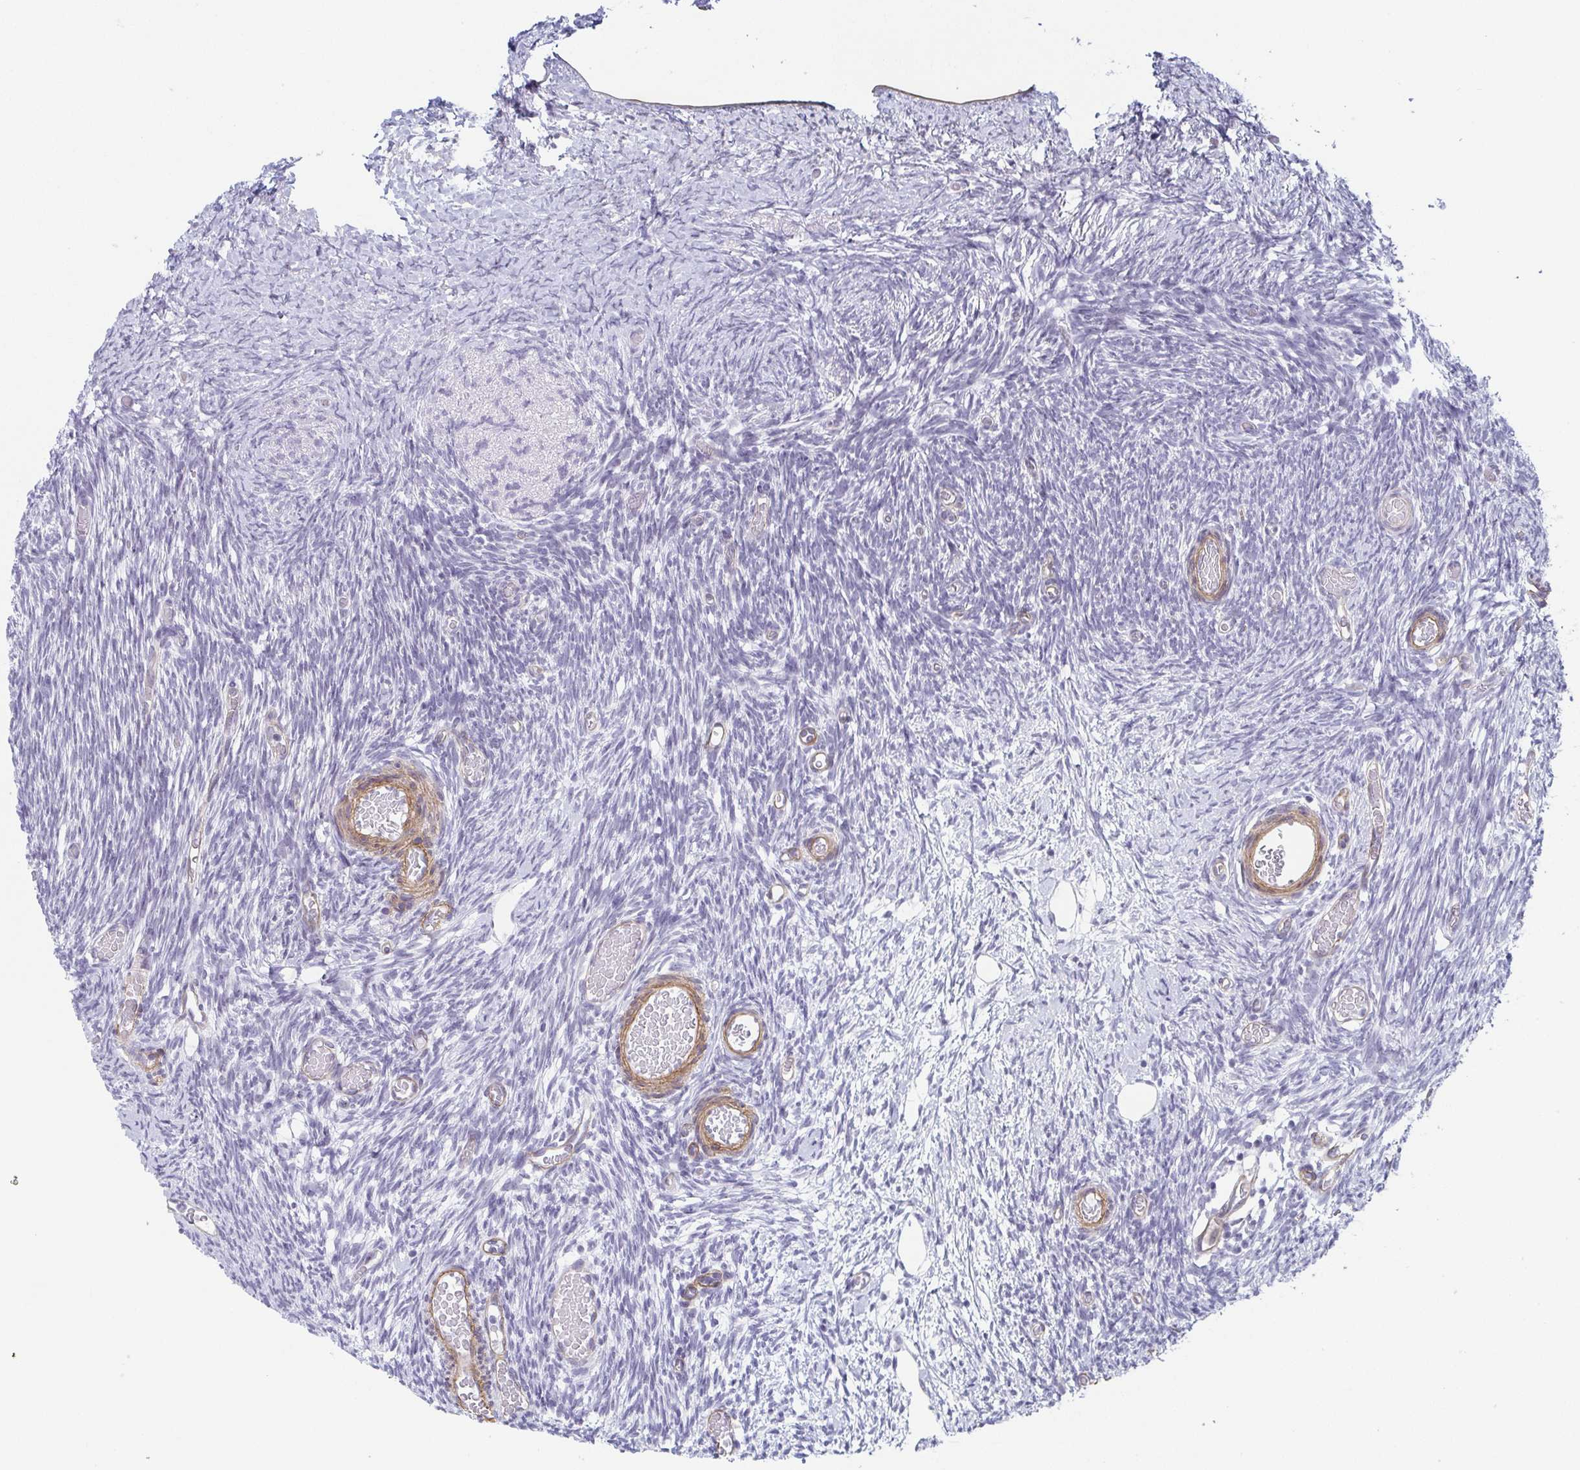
{"staining": {"intensity": "negative", "quantity": "none", "location": "none"}, "tissue": "ovary", "cell_type": "Follicle cells", "image_type": "normal", "snomed": [{"axis": "morphology", "description": "Normal tissue, NOS"}, {"axis": "topography", "description": "Ovary"}], "caption": "High magnification brightfield microscopy of benign ovary stained with DAB (3,3'-diaminobenzidine) (brown) and counterstained with hematoxylin (blue): follicle cells show no significant expression.", "gene": "EXOSC7", "patient": {"sex": "female", "age": 39}}